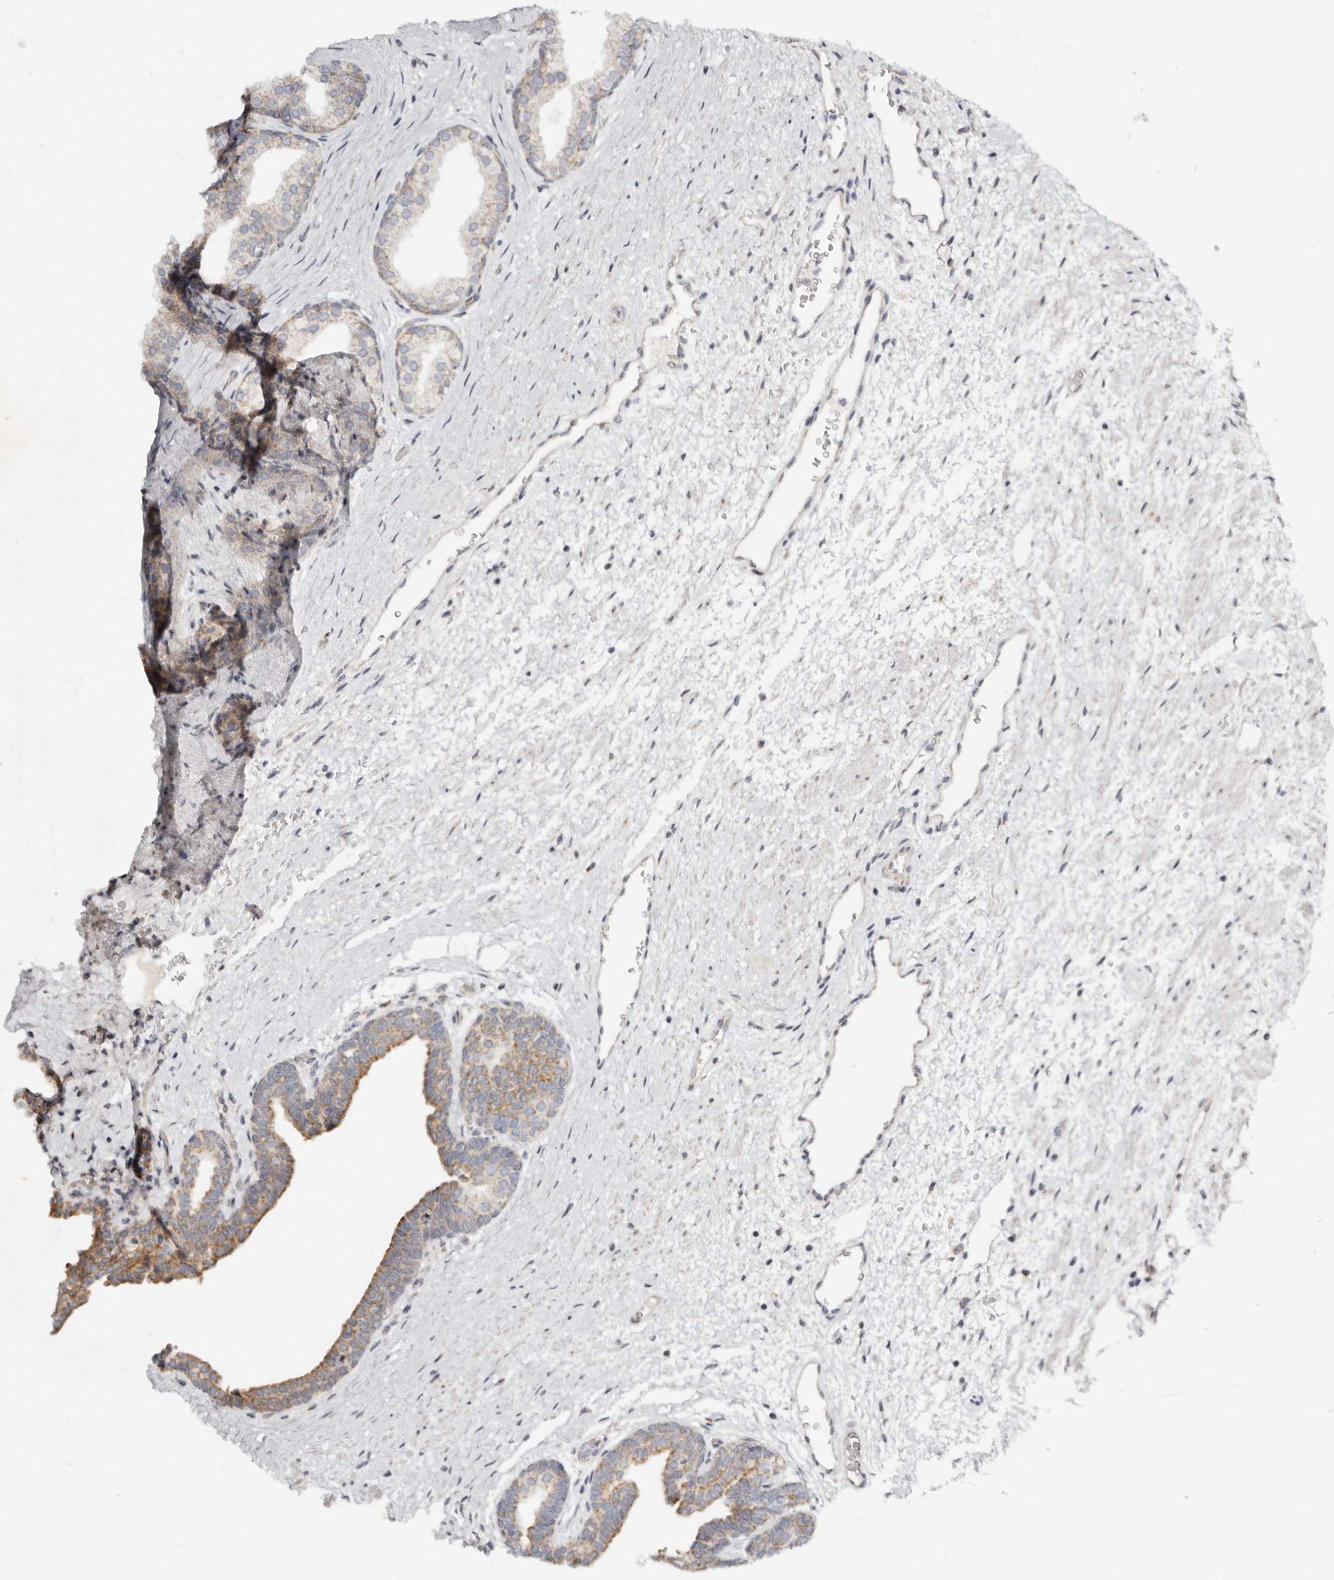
{"staining": {"intensity": "moderate", "quantity": ">75%", "location": "cytoplasmic/membranous"}, "tissue": "prostate", "cell_type": "Glandular cells", "image_type": "normal", "snomed": [{"axis": "morphology", "description": "Normal tissue, NOS"}, {"axis": "topography", "description": "Prostate"}], "caption": "Immunohistochemistry of unremarkable prostate shows medium levels of moderate cytoplasmic/membranous expression in about >75% of glandular cells.", "gene": "KDF1", "patient": {"sex": "male", "age": 48}}